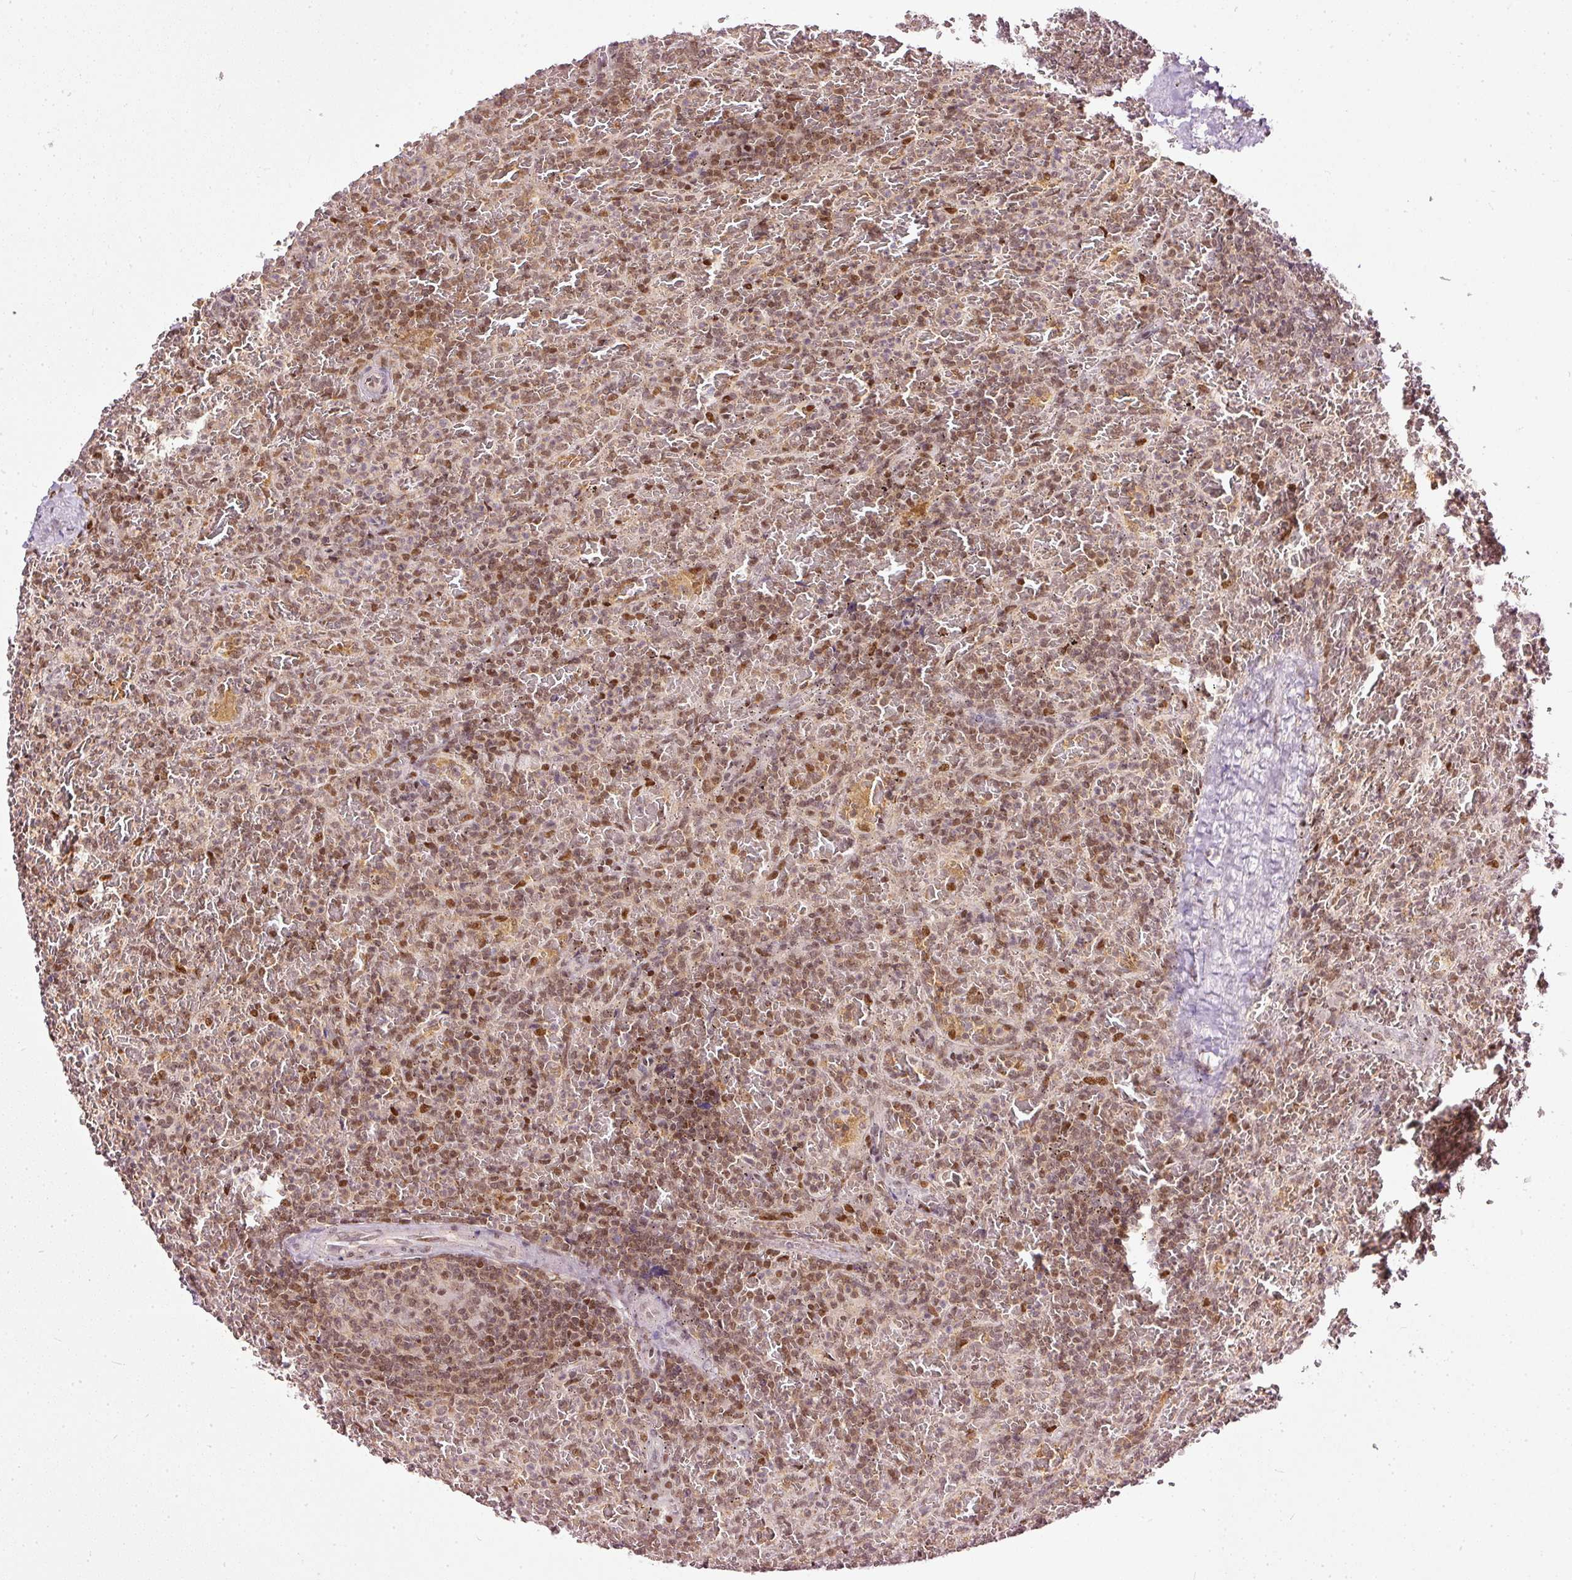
{"staining": {"intensity": "moderate", "quantity": "25%-75%", "location": "nuclear"}, "tissue": "lymphoma", "cell_type": "Tumor cells", "image_type": "cancer", "snomed": [{"axis": "morphology", "description": "Malignant lymphoma, non-Hodgkin's type, Low grade"}, {"axis": "topography", "description": "Spleen"}], "caption": "Moderate nuclear staining for a protein is seen in about 25%-75% of tumor cells of malignant lymphoma, non-Hodgkin's type (low-grade) using IHC.", "gene": "ZNF778", "patient": {"sex": "female", "age": 64}}